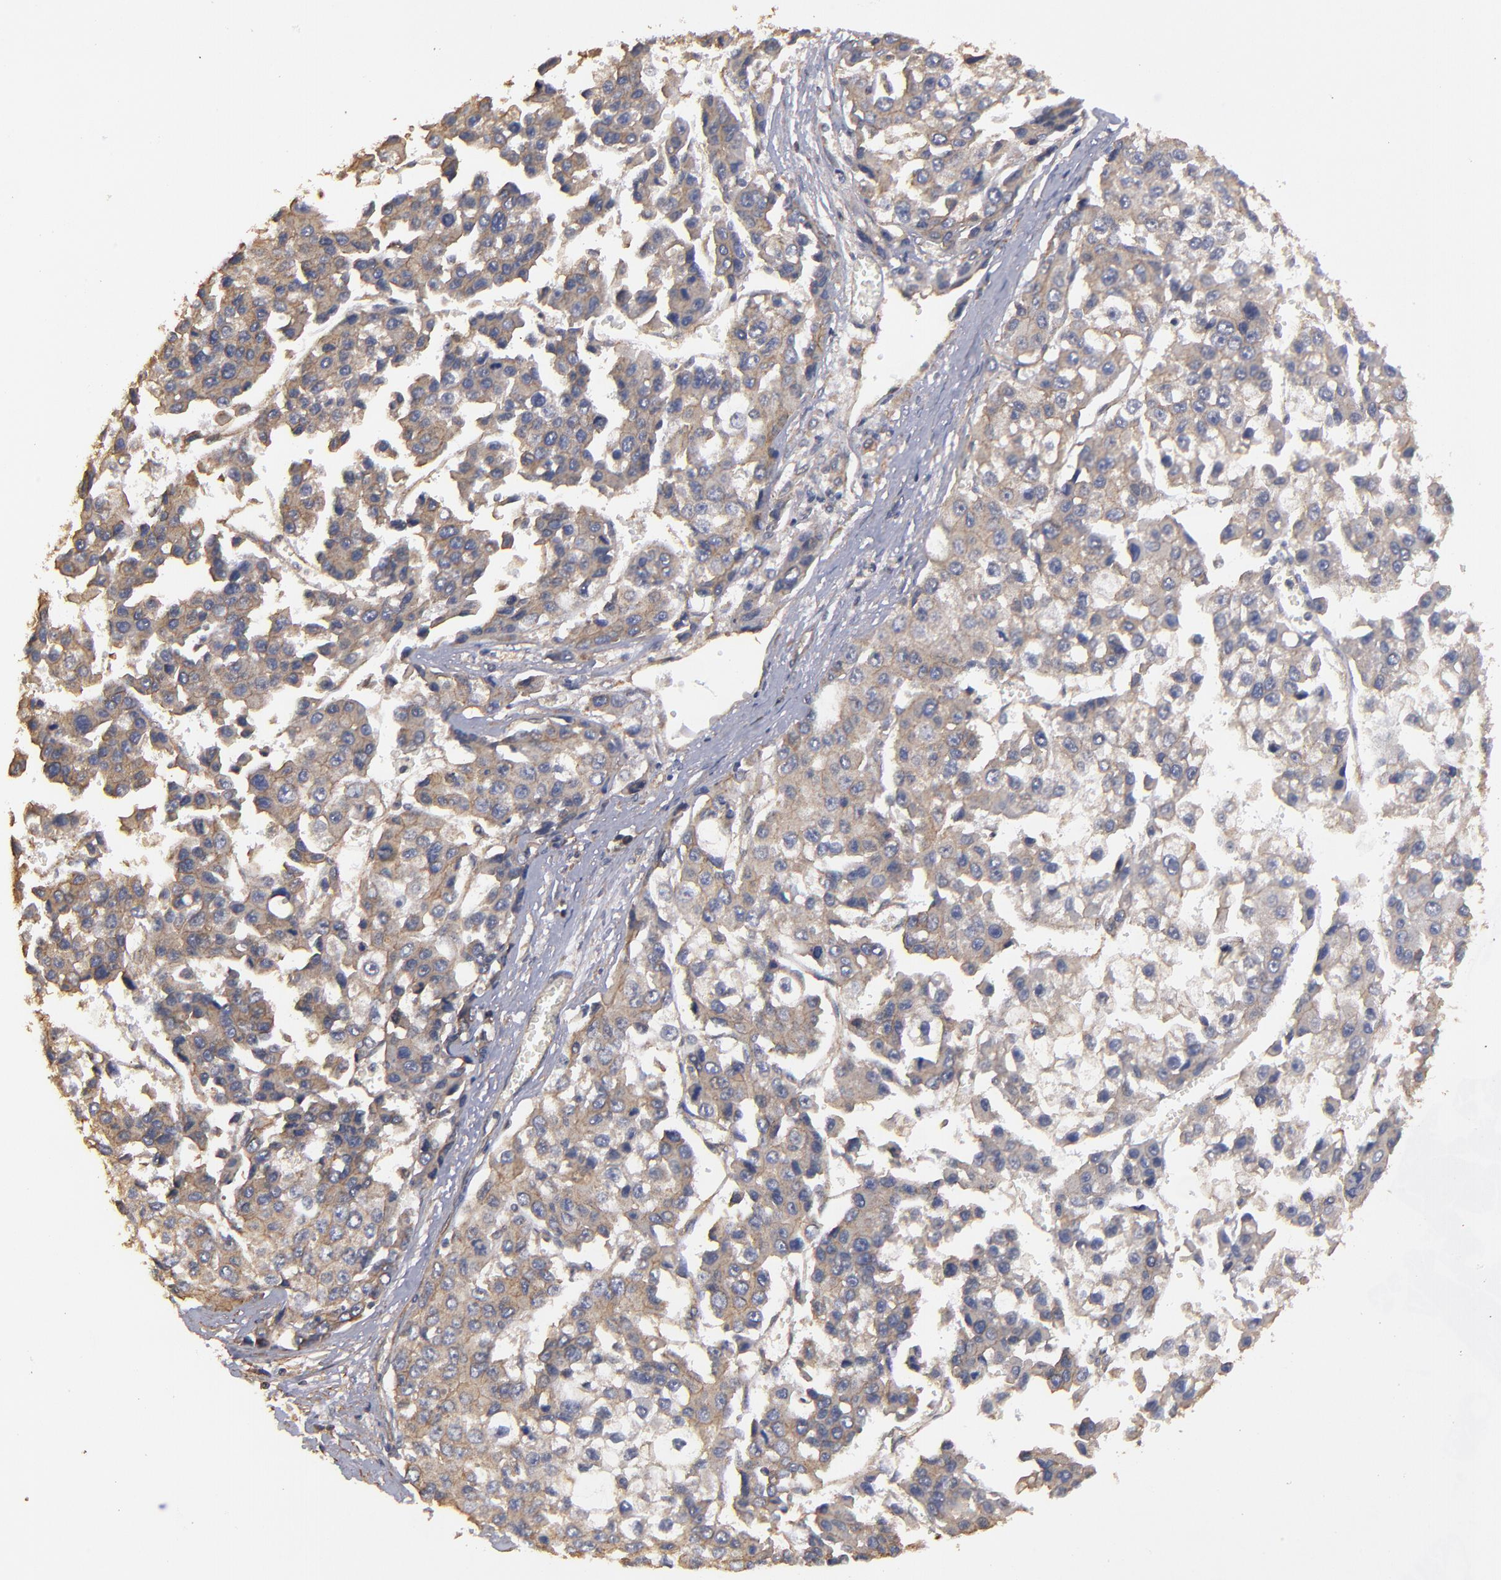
{"staining": {"intensity": "moderate", "quantity": ">75%", "location": "cytoplasmic/membranous"}, "tissue": "liver cancer", "cell_type": "Tumor cells", "image_type": "cancer", "snomed": [{"axis": "morphology", "description": "Carcinoma, Hepatocellular, NOS"}, {"axis": "topography", "description": "Liver"}], "caption": "Protein staining displays moderate cytoplasmic/membranous staining in approximately >75% of tumor cells in liver cancer.", "gene": "DMD", "patient": {"sex": "female", "age": 66}}